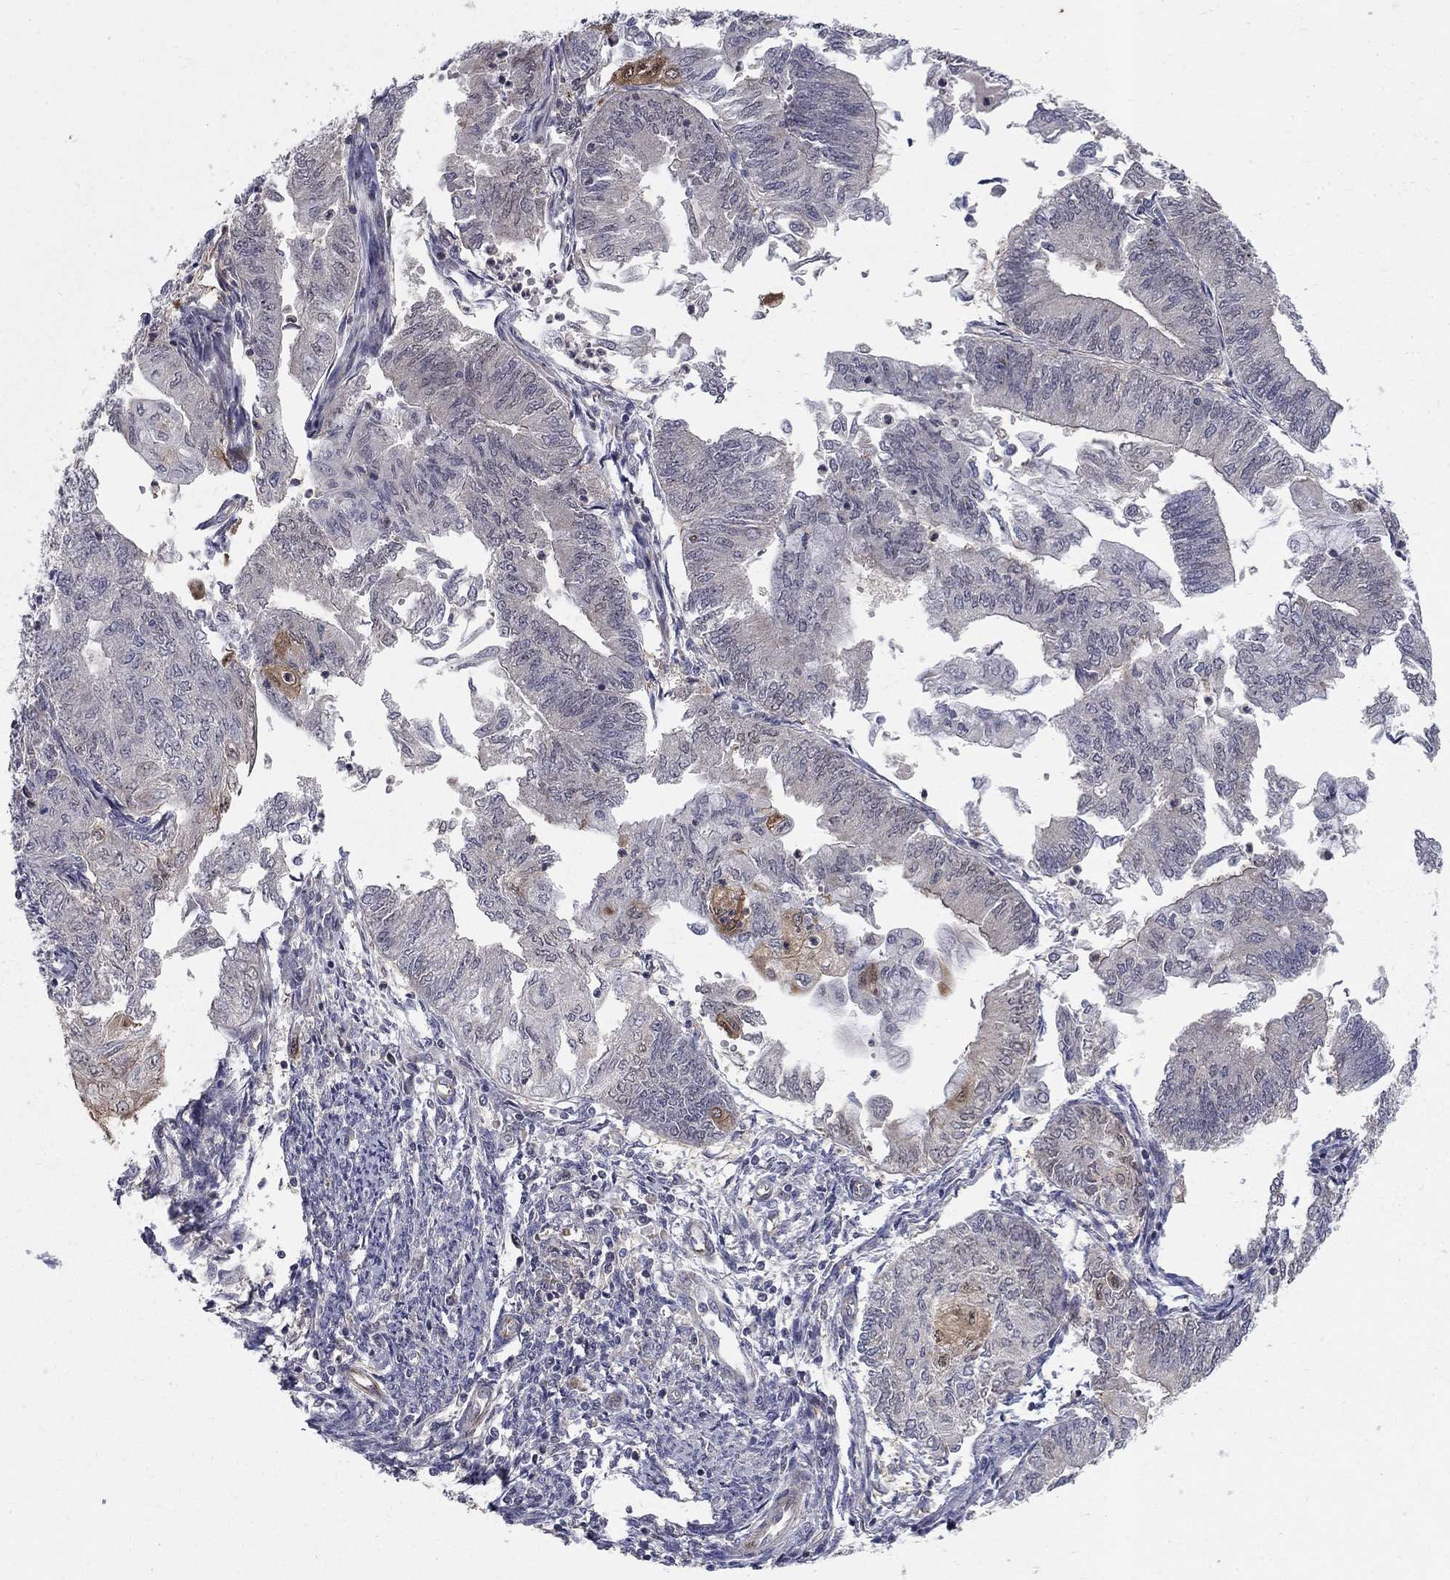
{"staining": {"intensity": "negative", "quantity": "none", "location": "none"}, "tissue": "endometrial cancer", "cell_type": "Tumor cells", "image_type": "cancer", "snomed": [{"axis": "morphology", "description": "Adenocarcinoma, NOS"}, {"axis": "topography", "description": "Endometrium"}], "caption": "Adenocarcinoma (endometrial) was stained to show a protein in brown. There is no significant positivity in tumor cells.", "gene": "MSRA", "patient": {"sex": "female", "age": 59}}